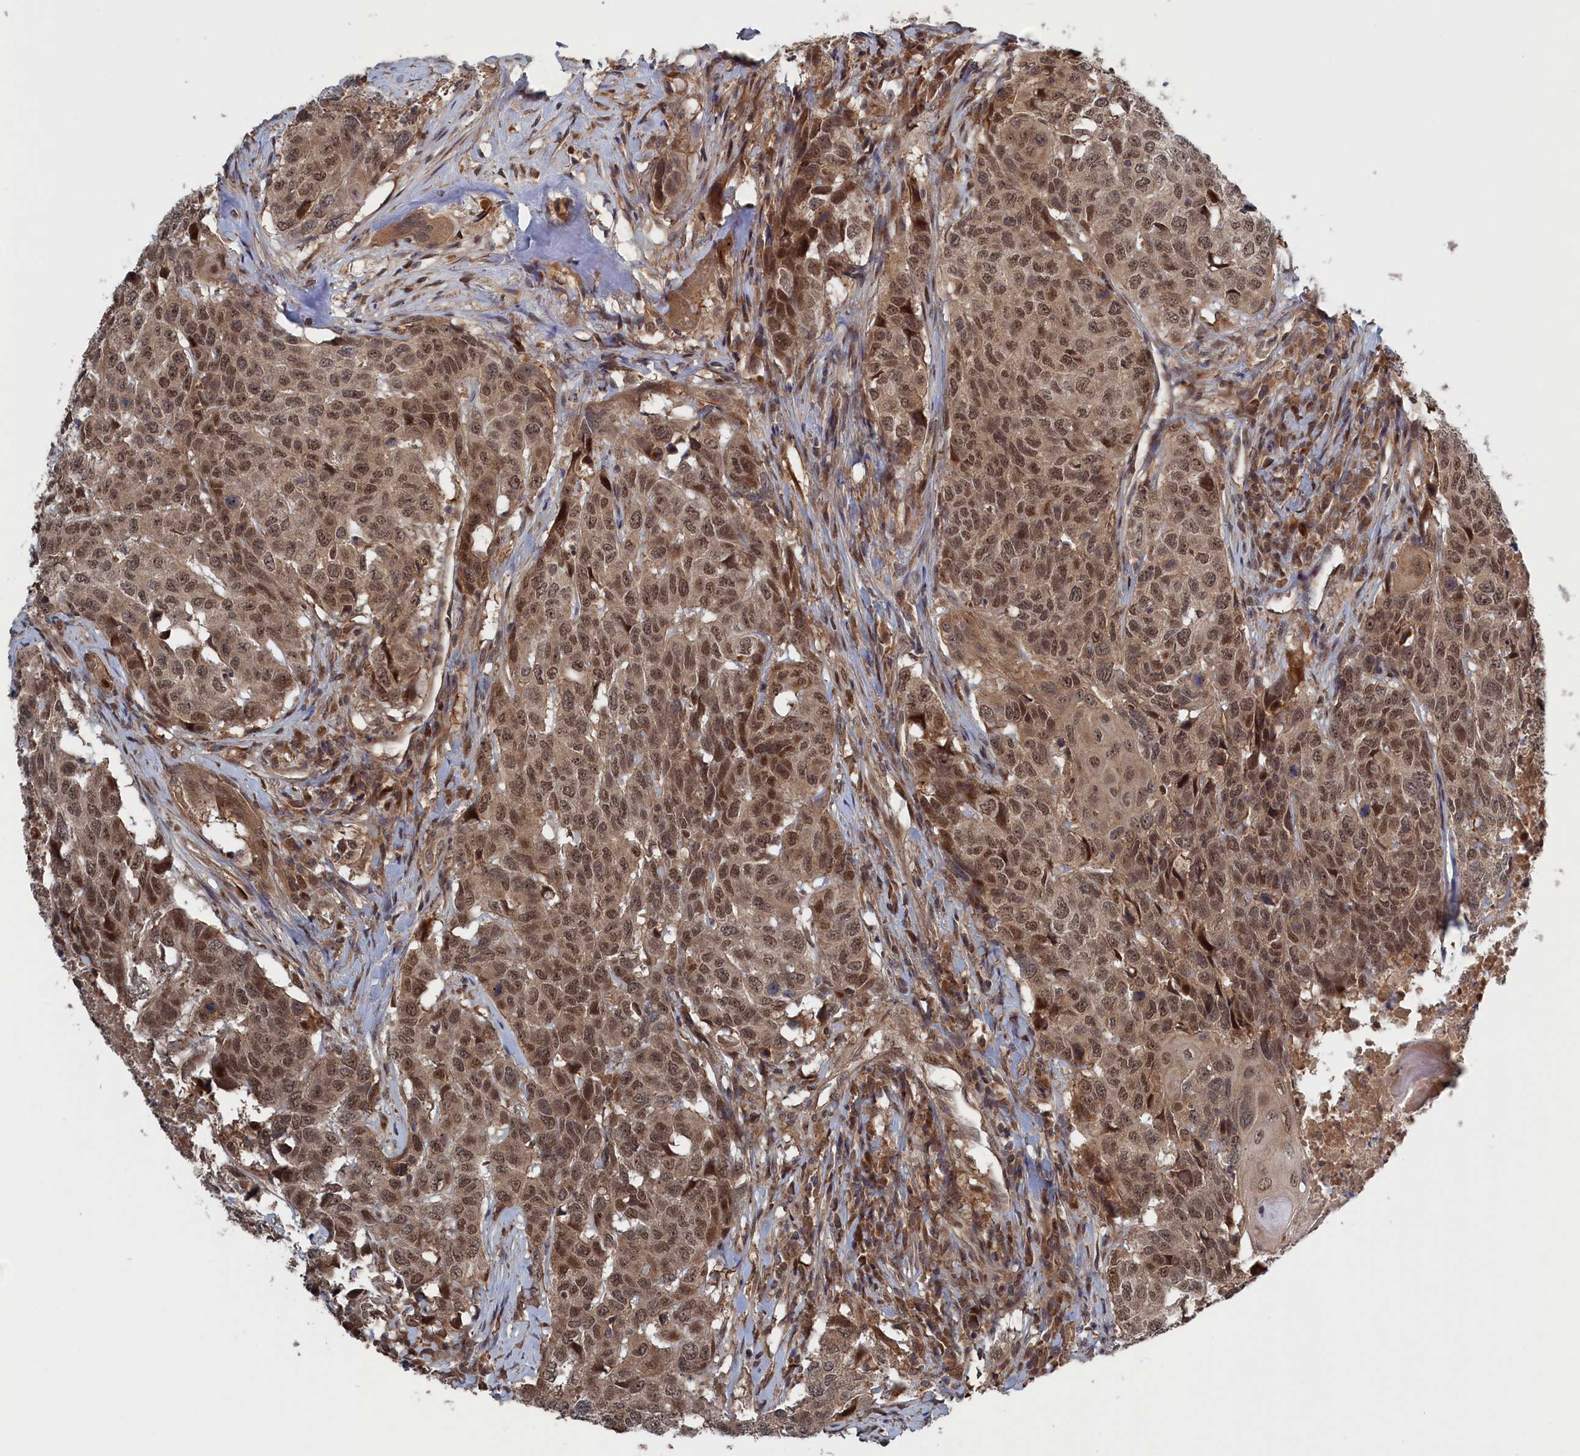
{"staining": {"intensity": "moderate", "quantity": ">75%", "location": "nuclear"}, "tissue": "head and neck cancer", "cell_type": "Tumor cells", "image_type": "cancer", "snomed": [{"axis": "morphology", "description": "Squamous cell carcinoma, NOS"}, {"axis": "topography", "description": "Head-Neck"}], "caption": "An image showing moderate nuclear expression in approximately >75% of tumor cells in head and neck cancer (squamous cell carcinoma), as visualized by brown immunohistochemical staining.", "gene": "ELOVL6", "patient": {"sex": "male", "age": 66}}